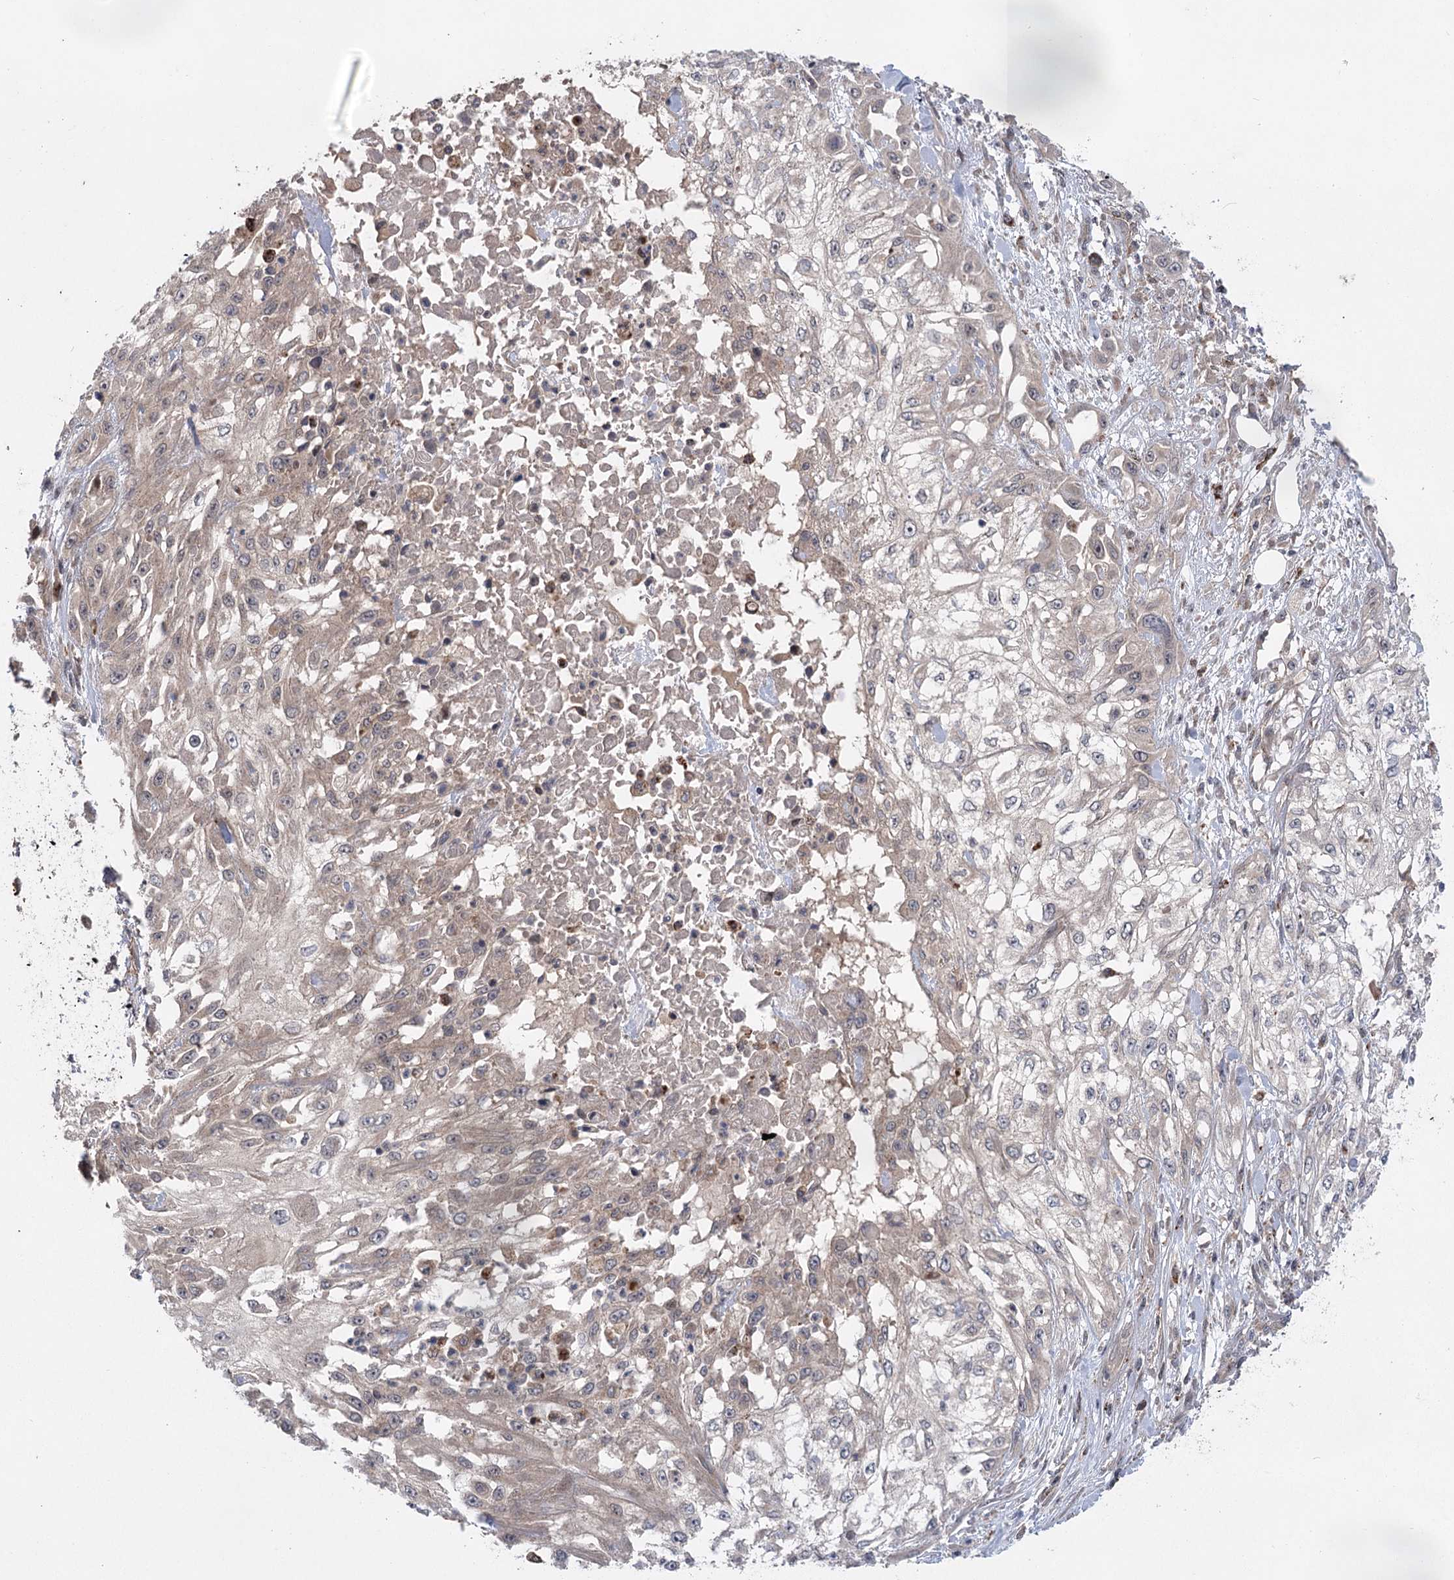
{"staining": {"intensity": "weak", "quantity": "<25%", "location": "cytoplasmic/membranous"}, "tissue": "skin cancer", "cell_type": "Tumor cells", "image_type": "cancer", "snomed": [{"axis": "morphology", "description": "Squamous cell carcinoma, NOS"}, {"axis": "morphology", "description": "Squamous cell carcinoma, metastatic, NOS"}, {"axis": "topography", "description": "Skin"}, {"axis": "topography", "description": "Lymph node"}], "caption": "Immunohistochemistry (IHC) of skin cancer (metastatic squamous cell carcinoma) reveals no expression in tumor cells. (DAB (3,3'-diaminobenzidine) IHC visualized using brightfield microscopy, high magnification).", "gene": "METTL24", "patient": {"sex": "male", "age": 75}}